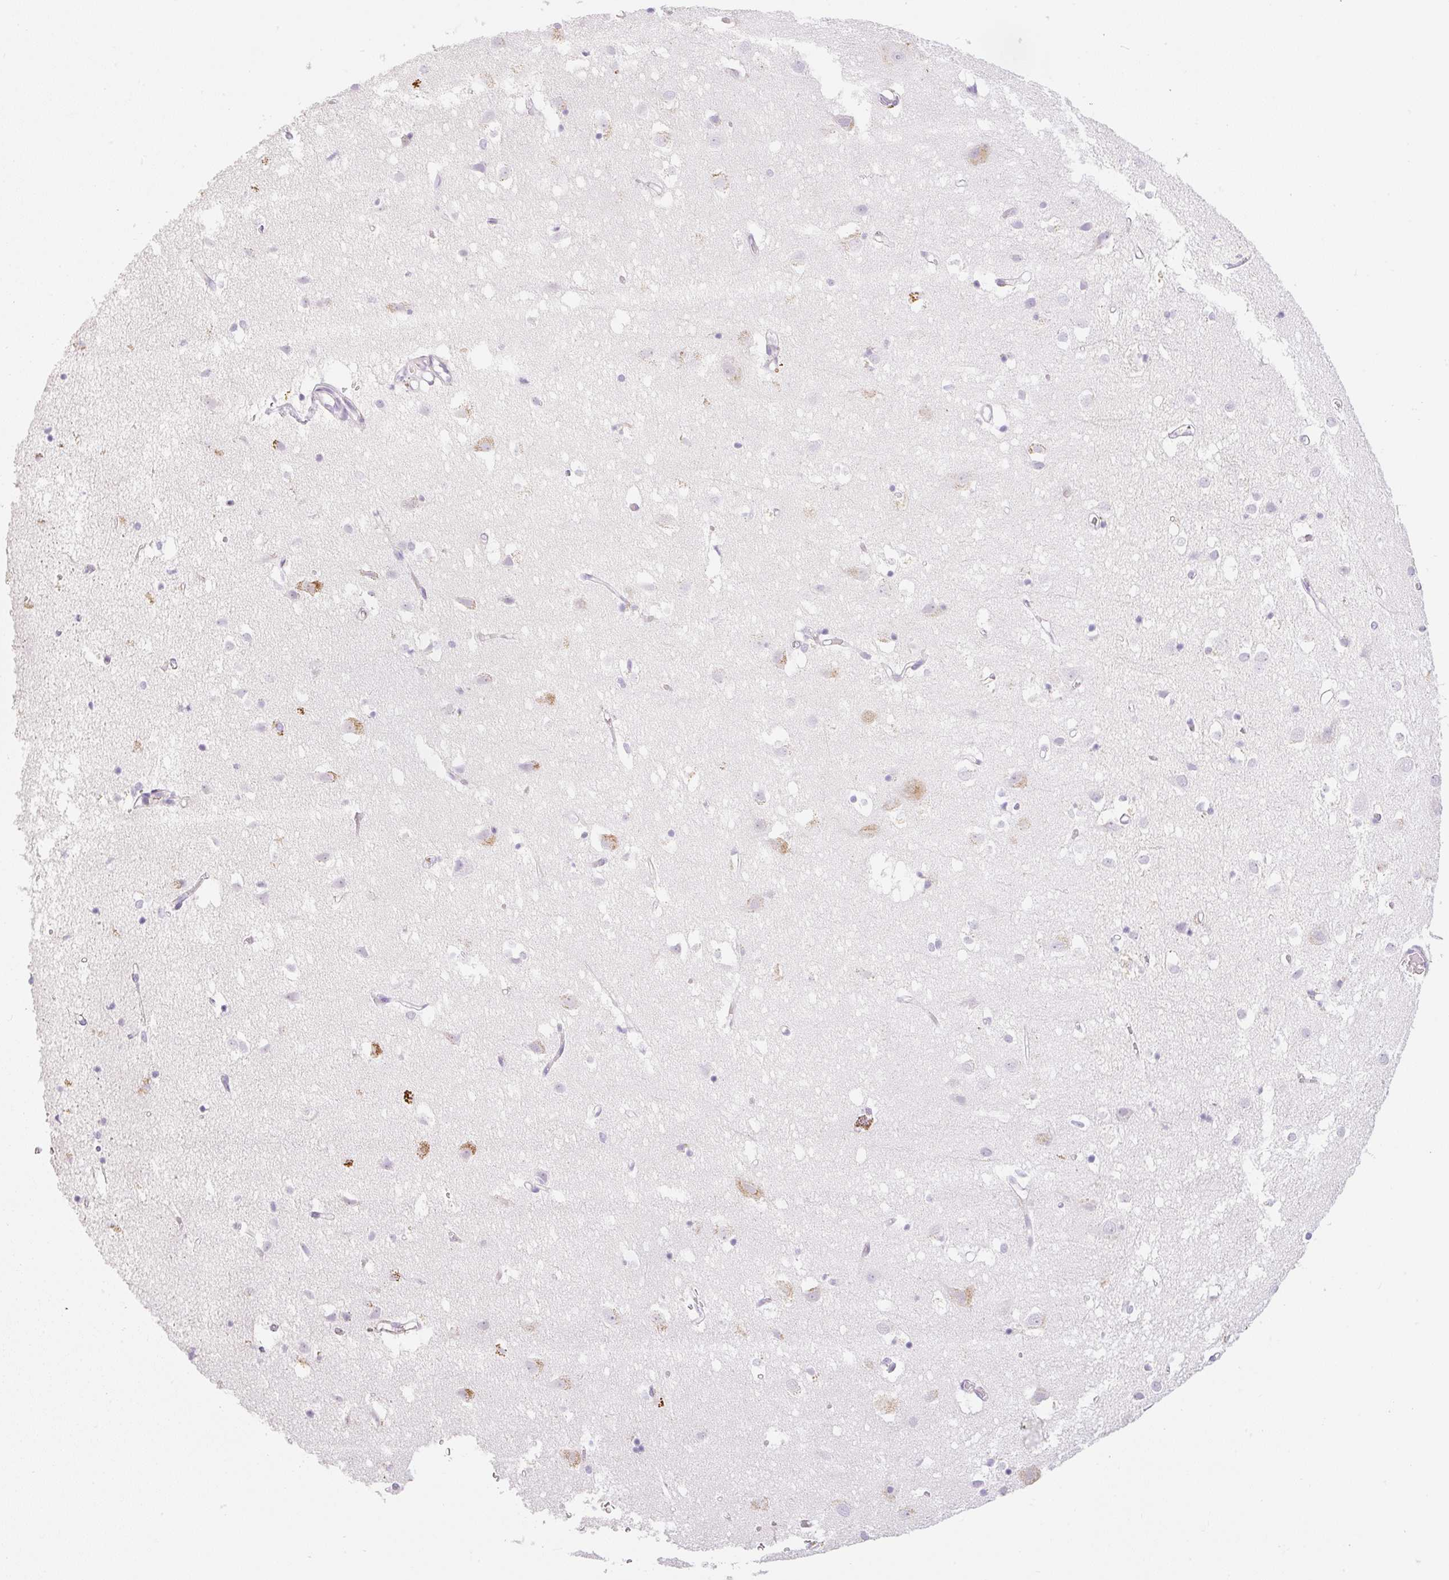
{"staining": {"intensity": "negative", "quantity": "none", "location": "none"}, "tissue": "cerebral cortex", "cell_type": "Endothelial cells", "image_type": "normal", "snomed": [{"axis": "morphology", "description": "Normal tissue, NOS"}, {"axis": "topography", "description": "Cerebral cortex"}], "caption": "This image is of normal cerebral cortex stained with IHC to label a protein in brown with the nuclei are counter-stained blue. There is no staining in endothelial cells. Nuclei are stained in blue.", "gene": "MIA2", "patient": {"sex": "male", "age": 70}}